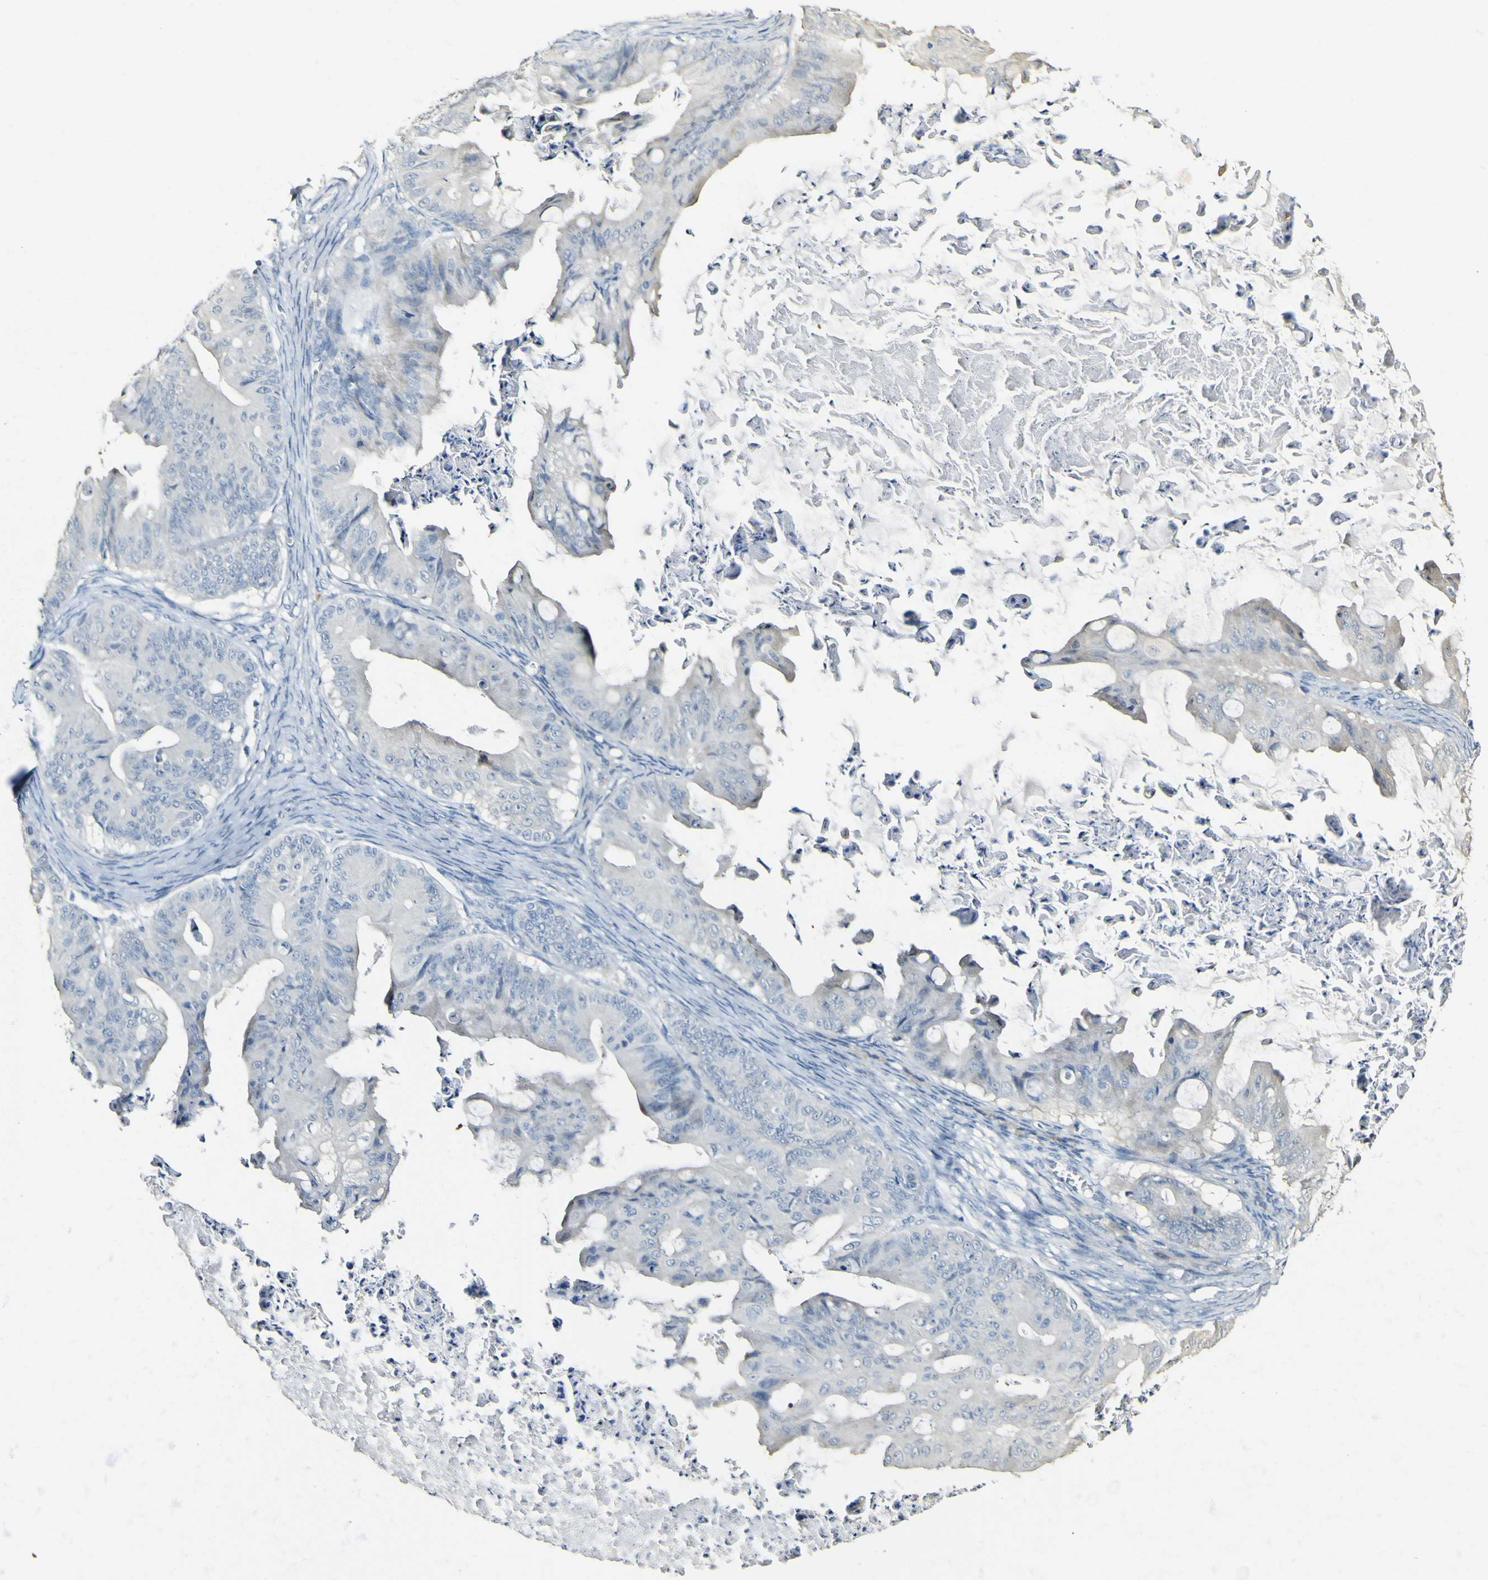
{"staining": {"intensity": "negative", "quantity": "none", "location": "none"}, "tissue": "ovarian cancer", "cell_type": "Tumor cells", "image_type": "cancer", "snomed": [{"axis": "morphology", "description": "Cystadenocarcinoma, mucinous, NOS"}, {"axis": "topography", "description": "Ovary"}], "caption": "DAB (3,3'-diaminobenzidine) immunohistochemical staining of ovarian cancer displays no significant staining in tumor cells.", "gene": "FMO3", "patient": {"sex": "female", "age": 37}}